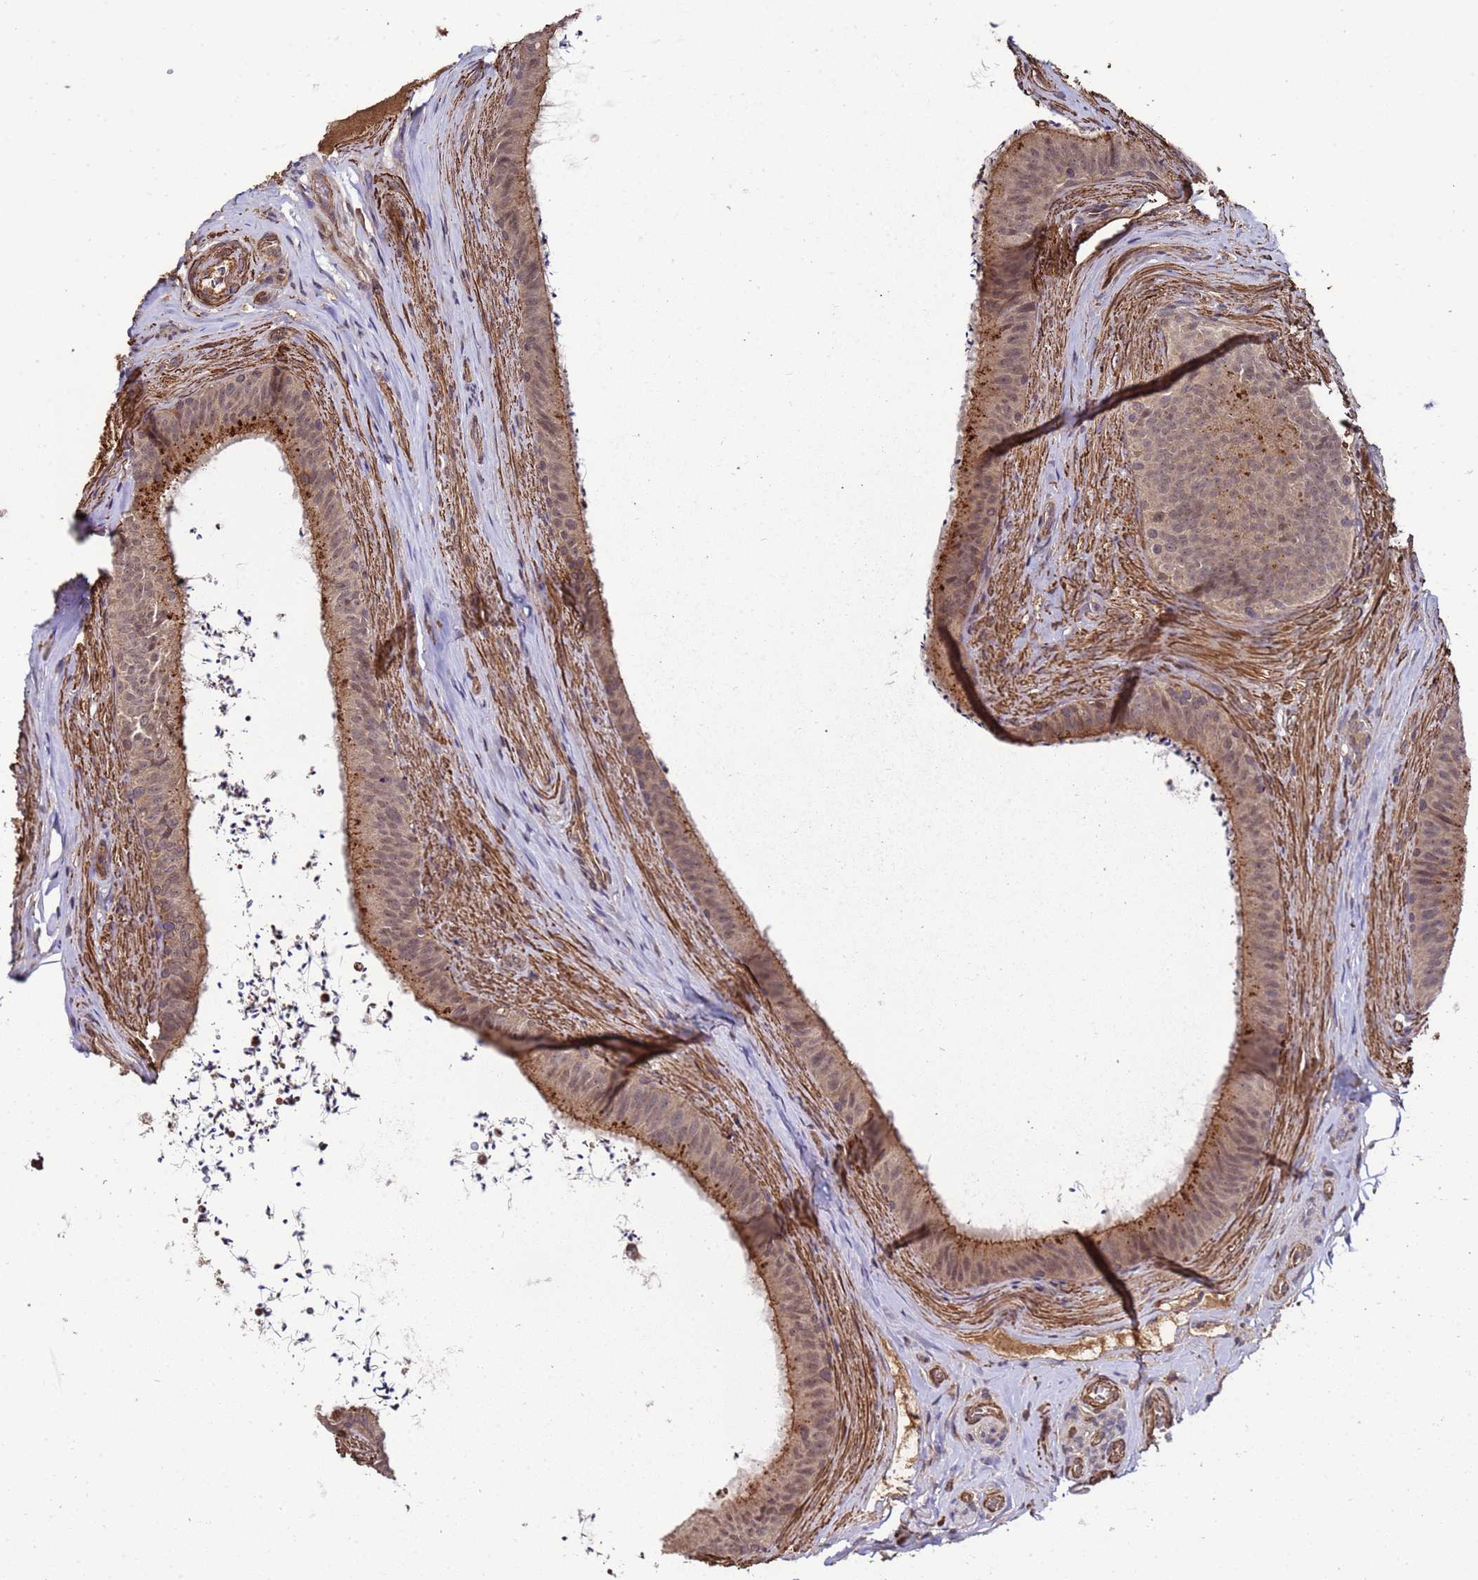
{"staining": {"intensity": "moderate", "quantity": "25%-75%", "location": "cytoplasmic/membranous,nuclear"}, "tissue": "epididymis", "cell_type": "Glandular cells", "image_type": "normal", "snomed": [{"axis": "morphology", "description": "Normal tissue, NOS"}, {"axis": "topography", "description": "Testis"}, {"axis": "topography", "description": "Epididymis"}], "caption": "Brown immunohistochemical staining in unremarkable human epididymis exhibits moderate cytoplasmic/membranous,nuclear expression in about 25%-75% of glandular cells. The staining was performed using DAB (3,3'-diaminobenzidine), with brown indicating positive protein expression. Nuclei are stained blue with hematoxylin.", "gene": "GSTCD", "patient": {"sex": "male", "age": 41}}